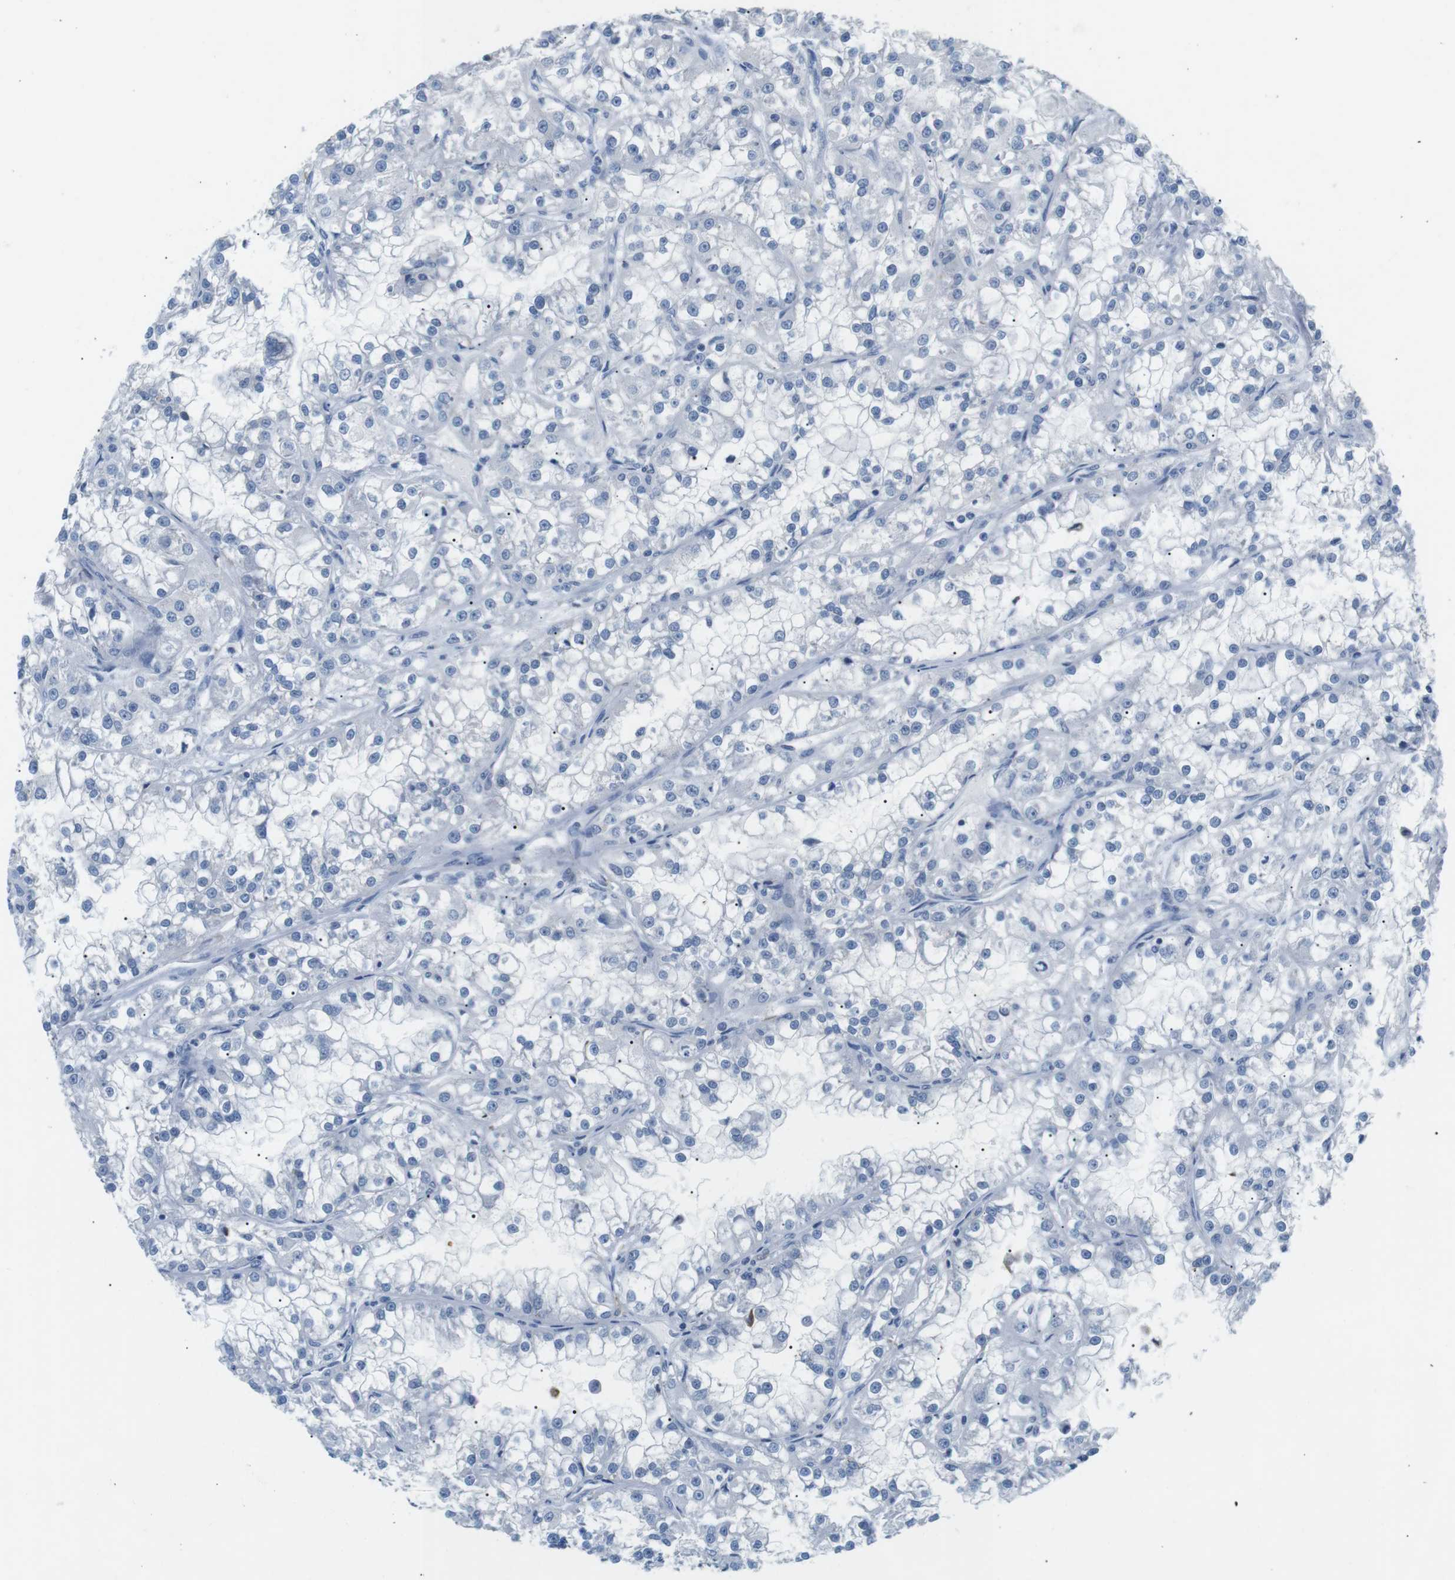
{"staining": {"intensity": "negative", "quantity": "none", "location": "none"}, "tissue": "renal cancer", "cell_type": "Tumor cells", "image_type": "cancer", "snomed": [{"axis": "morphology", "description": "Adenocarcinoma, NOS"}, {"axis": "topography", "description": "Kidney"}], "caption": "This histopathology image is of renal adenocarcinoma stained with IHC to label a protein in brown with the nuclei are counter-stained blue. There is no expression in tumor cells.", "gene": "FCGRT", "patient": {"sex": "female", "age": 52}}